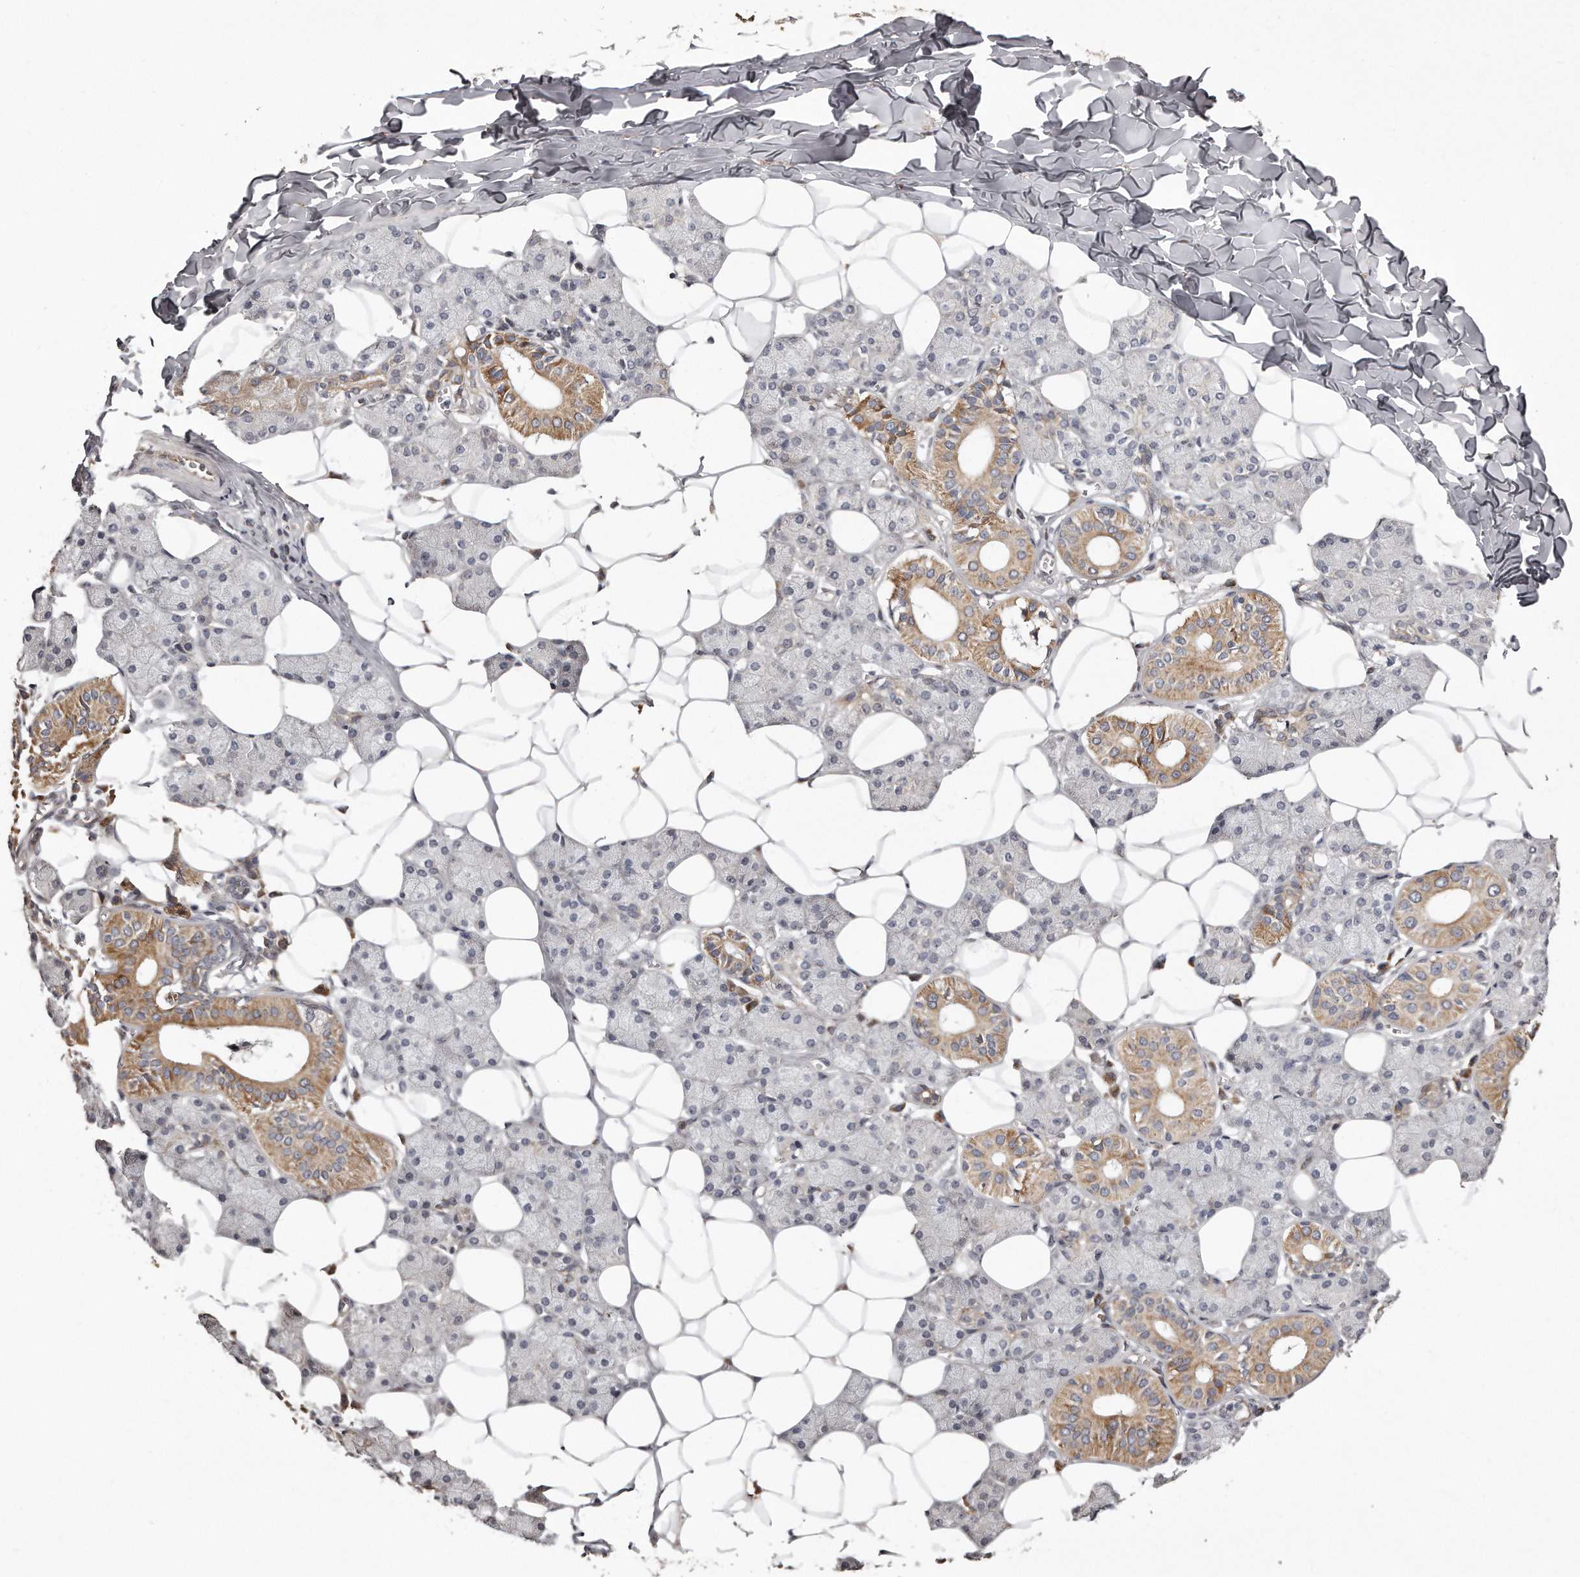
{"staining": {"intensity": "strong", "quantity": "25%-75%", "location": "cytoplasmic/membranous"}, "tissue": "salivary gland", "cell_type": "Glandular cells", "image_type": "normal", "snomed": [{"axis": "morphology", "description": "Normal tissue, NOS"}, {"axis": "topography", "description": "Salivary gland"}], "caption": "Immunohistochemical staining of benign salivary gland shows 25%-75% levels of strong cytoplasmic/membranous protein positivity in about 25%-75% of glandular cells.", "gene": "TRAPPC14", "patient": {"sex": "female", "age": 33}}